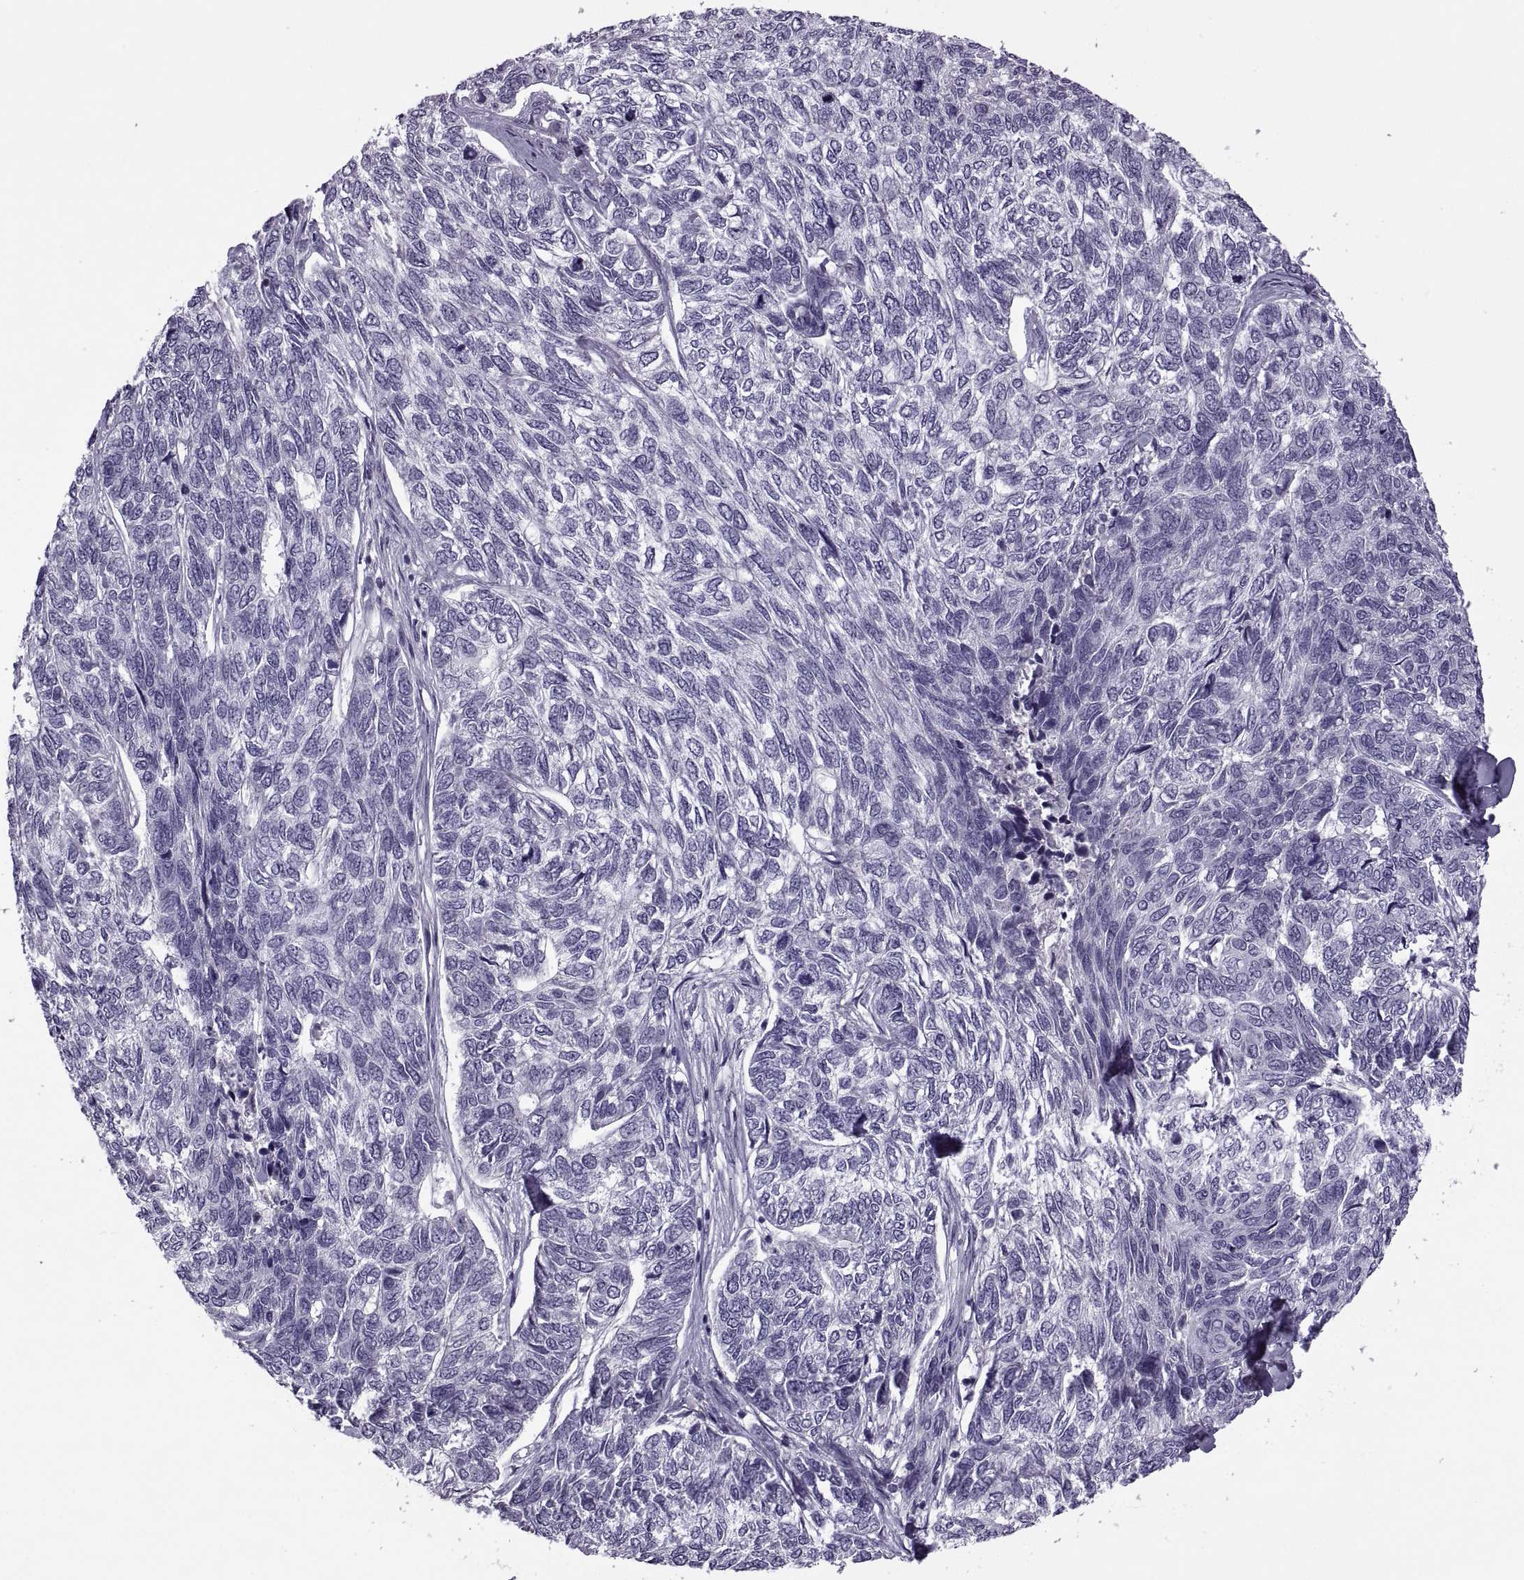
{"staining": {"intensity": "negative", "quantity": "none", "location": "none"}, "tissue": "skin cancer", "cell_type": "Tumor cells", "image_type": "cancer", "snomed": [{"axis": "morphology", "description": "Basal cell carcinoma"}, {"axis": "topography", "description": "Skin"}], "caption": "There is no significant positivity in tumor cells of skin cancer.", "gene": "RSPH6A", "patient": {"sex": "female", "age": 65}}